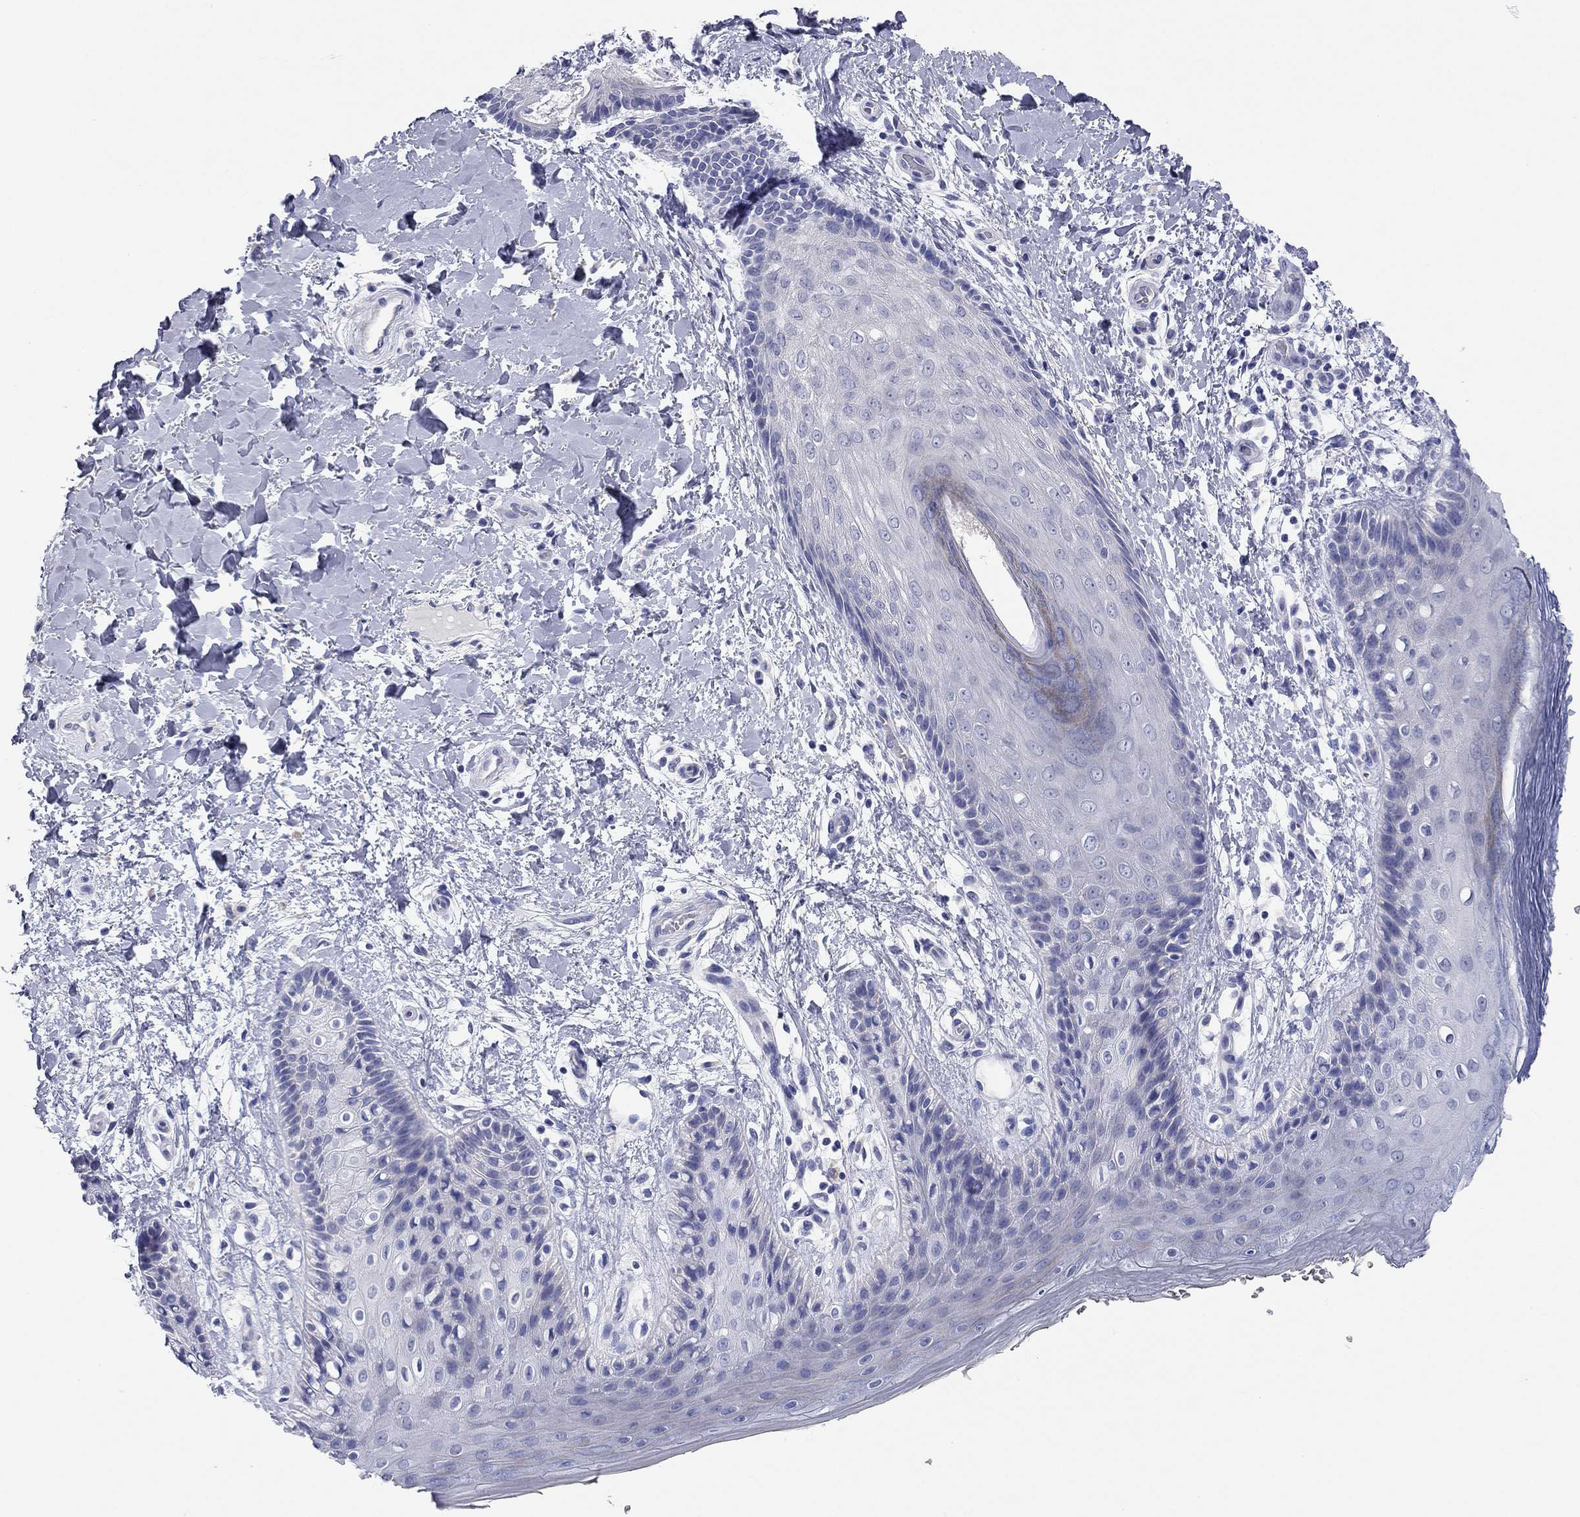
{"staining": {"intensity": "negative", "quantity": "none", "location": "none"}, "tissue": "skin", "cell_type": "Epidermal cells", "image_type": "normal", "snomed": [{"axis": "morphology", "description": "Normal tissue, NOS"}, {"axis": "topography", "description": "Anal"}], "caption": "The immunohistochemistry (IHC) photomicrograph has no significant staining in epidermal cells of skin.", "gene": "ENSG00000269035", "patient": {"sex": "male", "age": 36}}